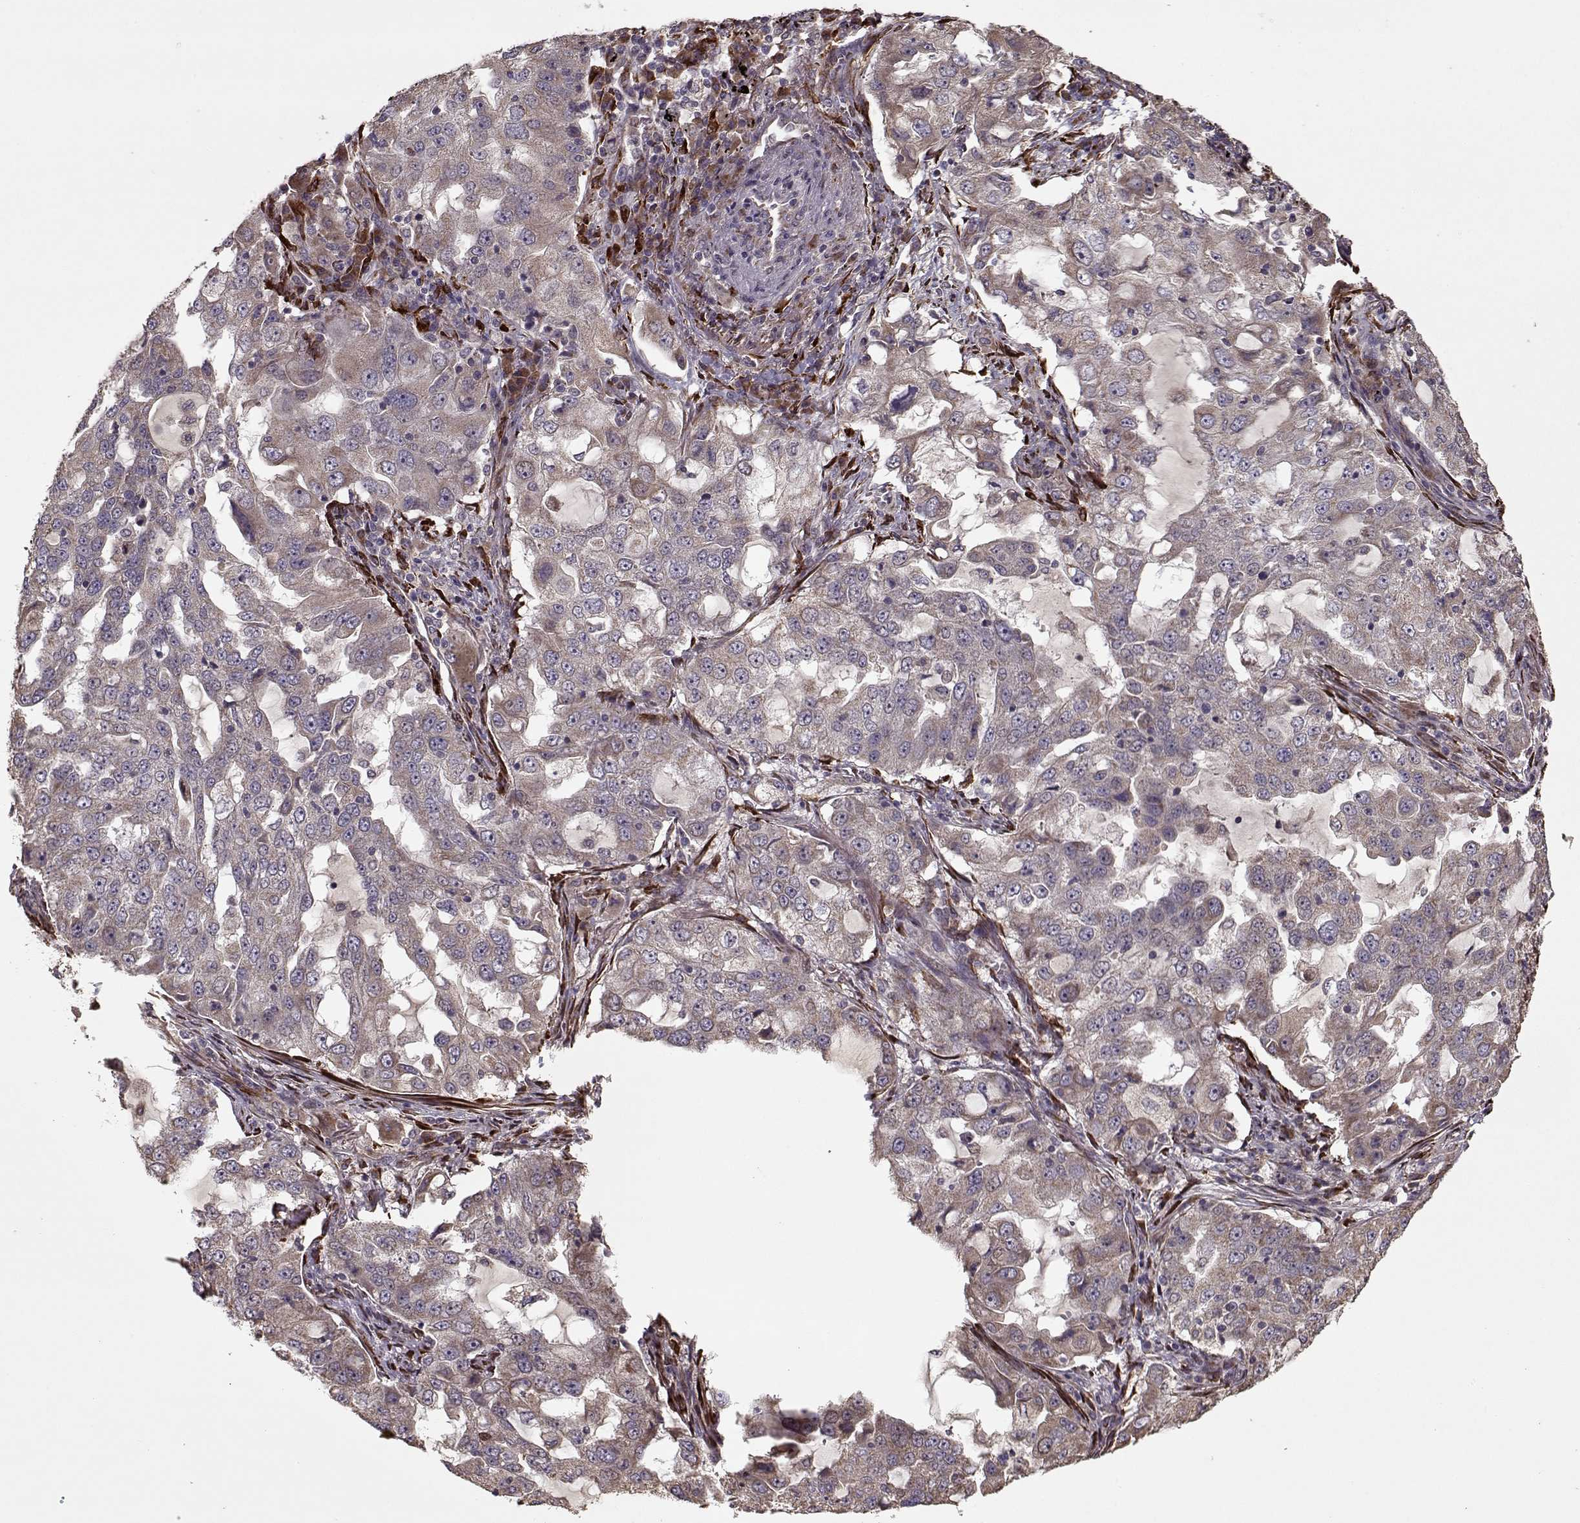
{"staining": {"intensity": "weak", "quantity": ">75%", "location": "cytoplasmic/membranous"}, "tissue": "lung cancer", "cell_type": "Tumor cells", "image_type": "cancer", "snomed": [{"axis": "morphology", "description": "Adenocarcinoma, NOS"}, {"axis": "topography", "description": "Lung"}], "caption": "Adenocarcinoma (lung) was stained to show a protein in brown. There is low levels of weak cytoplasmic/membranous positivity in approximately >75% of tumor cells. Nuclei are stained in blue.", "gene": "IMMP1L", "patient": {"sex": "female", "age": 61}}